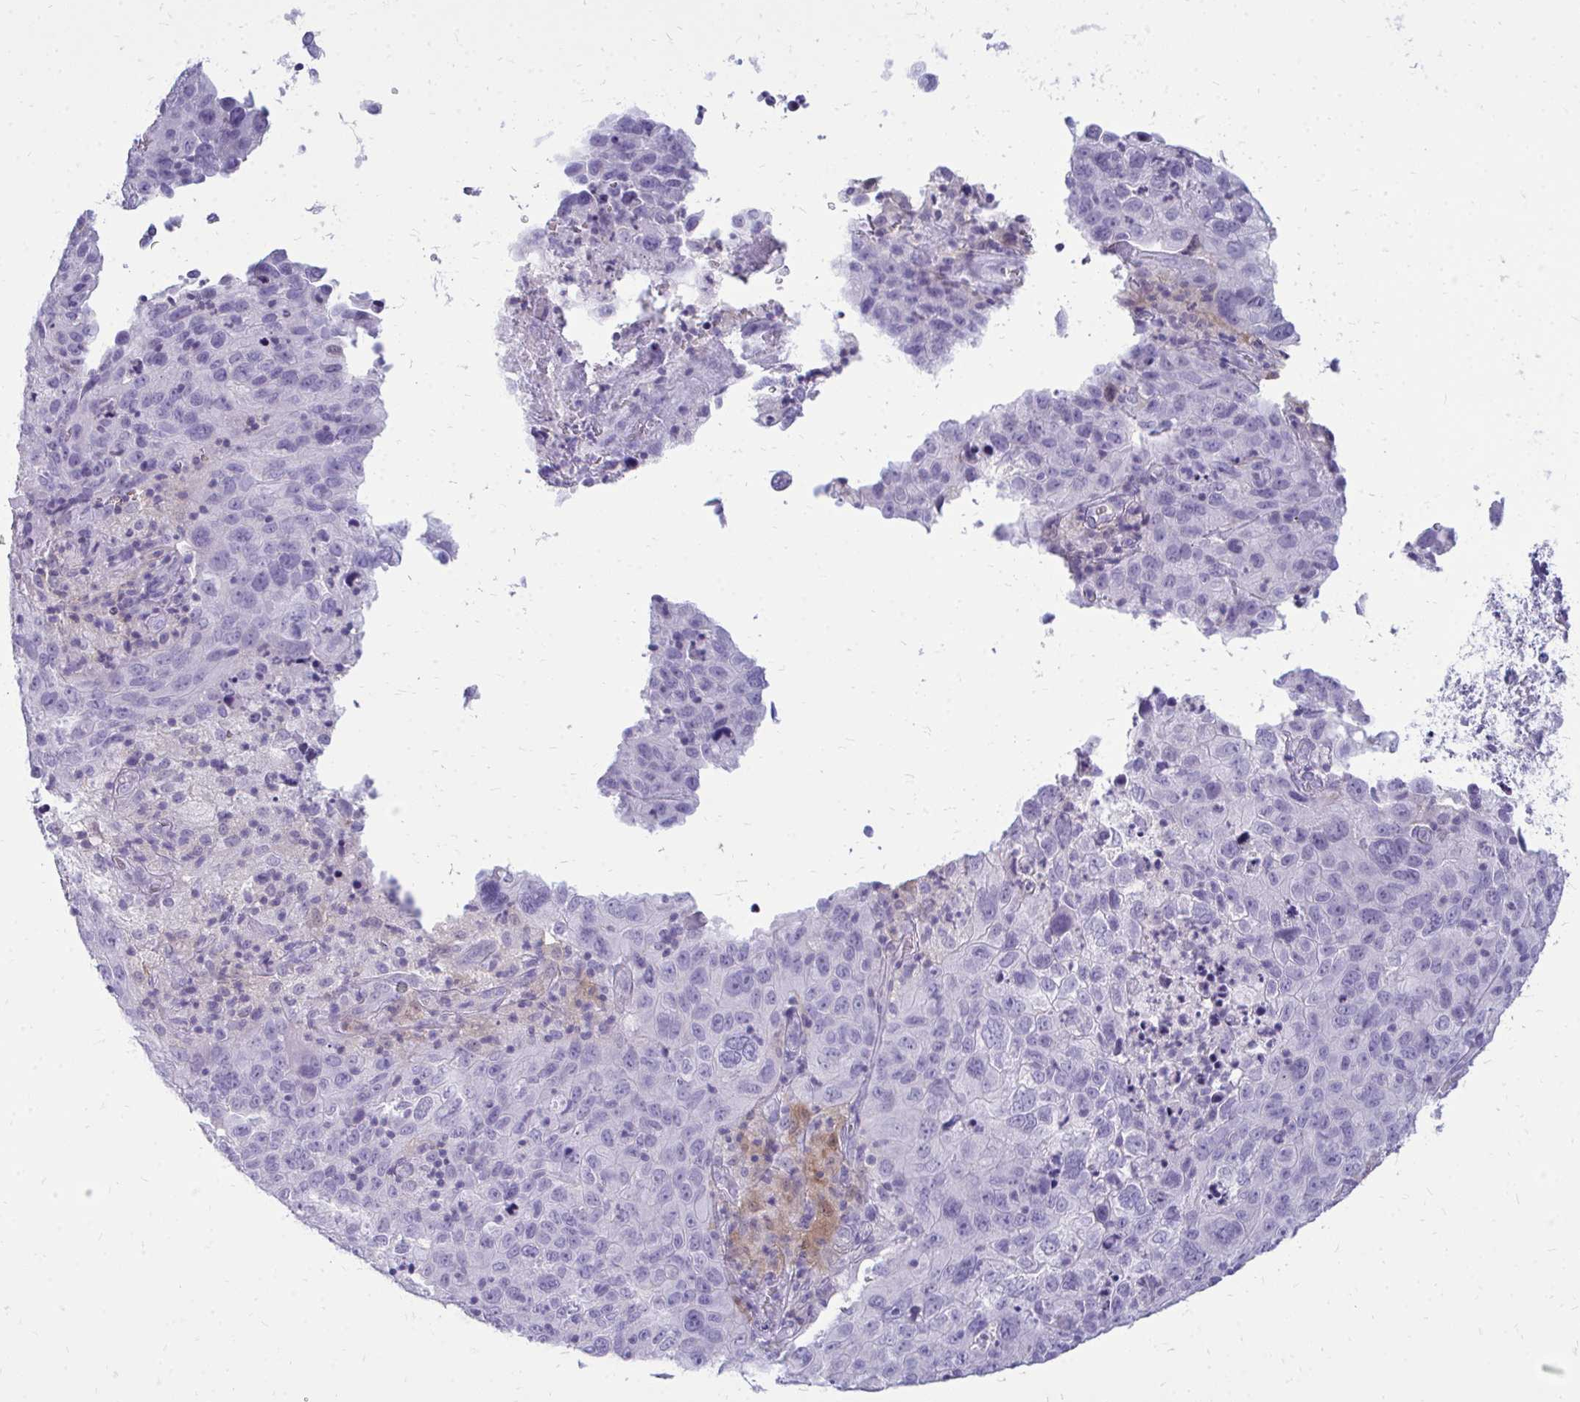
{"staining": {"intensity": "negative", "quantity": "none", "location": "none"}, "tissue": "cervical cancer", "cell_type": "Tumor cells", "image_type": "cancer", "snomed": [{"axis": "morphology", "description": "Squamous cell carcinoma, NOS"}, {"axis": "topography", "description": "Cervix"}], "caption": "This is an IHC photomicrograph of human cervical cancer. There is no staining in tumor cells.", "gene": "FABP3", "patient": {"sex": "female", "age": 44}}